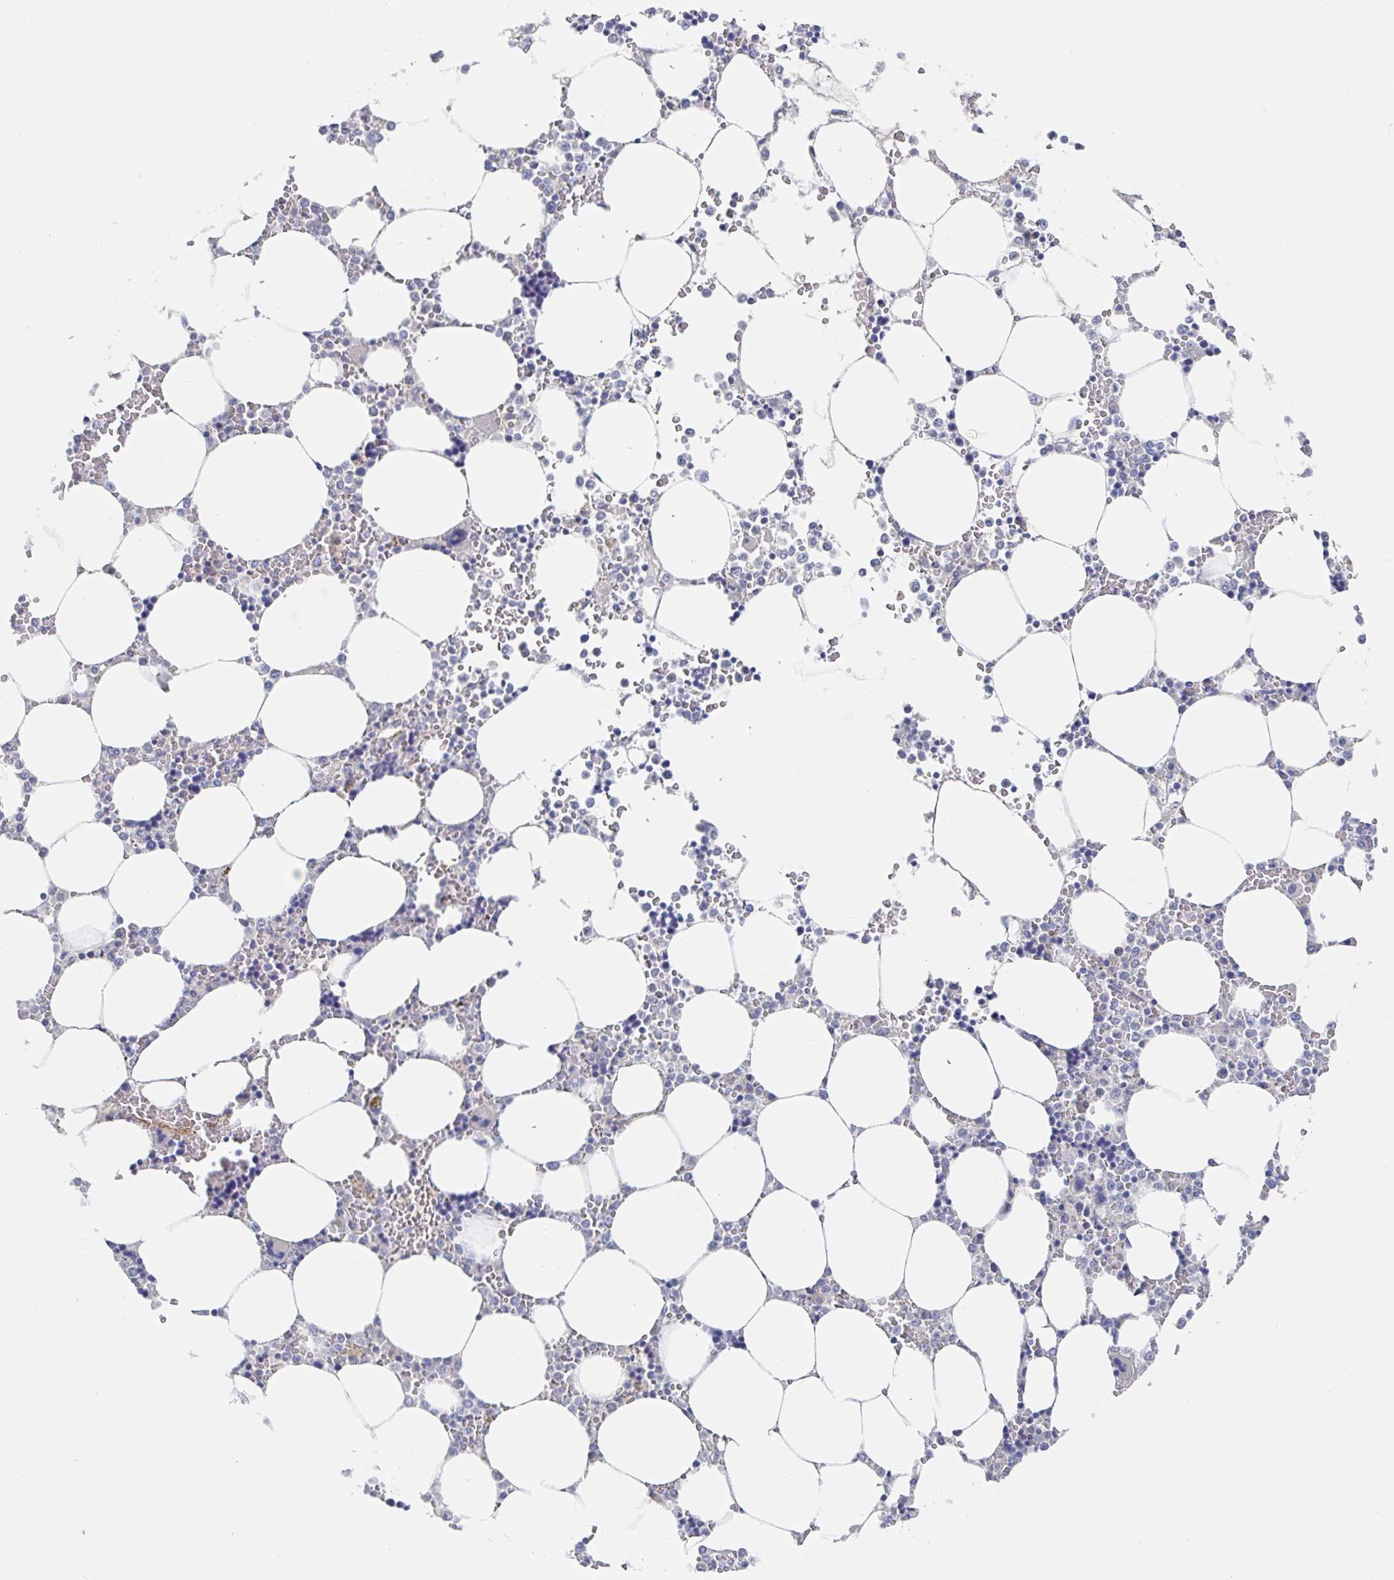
{"staining": {"intensity": "negative", "quantity": "none", "location": "none"}, "tissue": "bone marrow", "cell_type": "Hematopoietic cells", "image_type": "normal", "snomed": [{"axis": "morphology", "description": "Normal tissue, NOS"}, {"axis": "topography", "description": "Bone marrow"}], "caption": "Immunohistochemical staining of benign human bone marrow exhibits no significant staining in hematopoietic cells. (DAB immunohistochemistry, high magnification).", "gene": "ZNF100", "patient": {"sex": "male", "age": 64}}